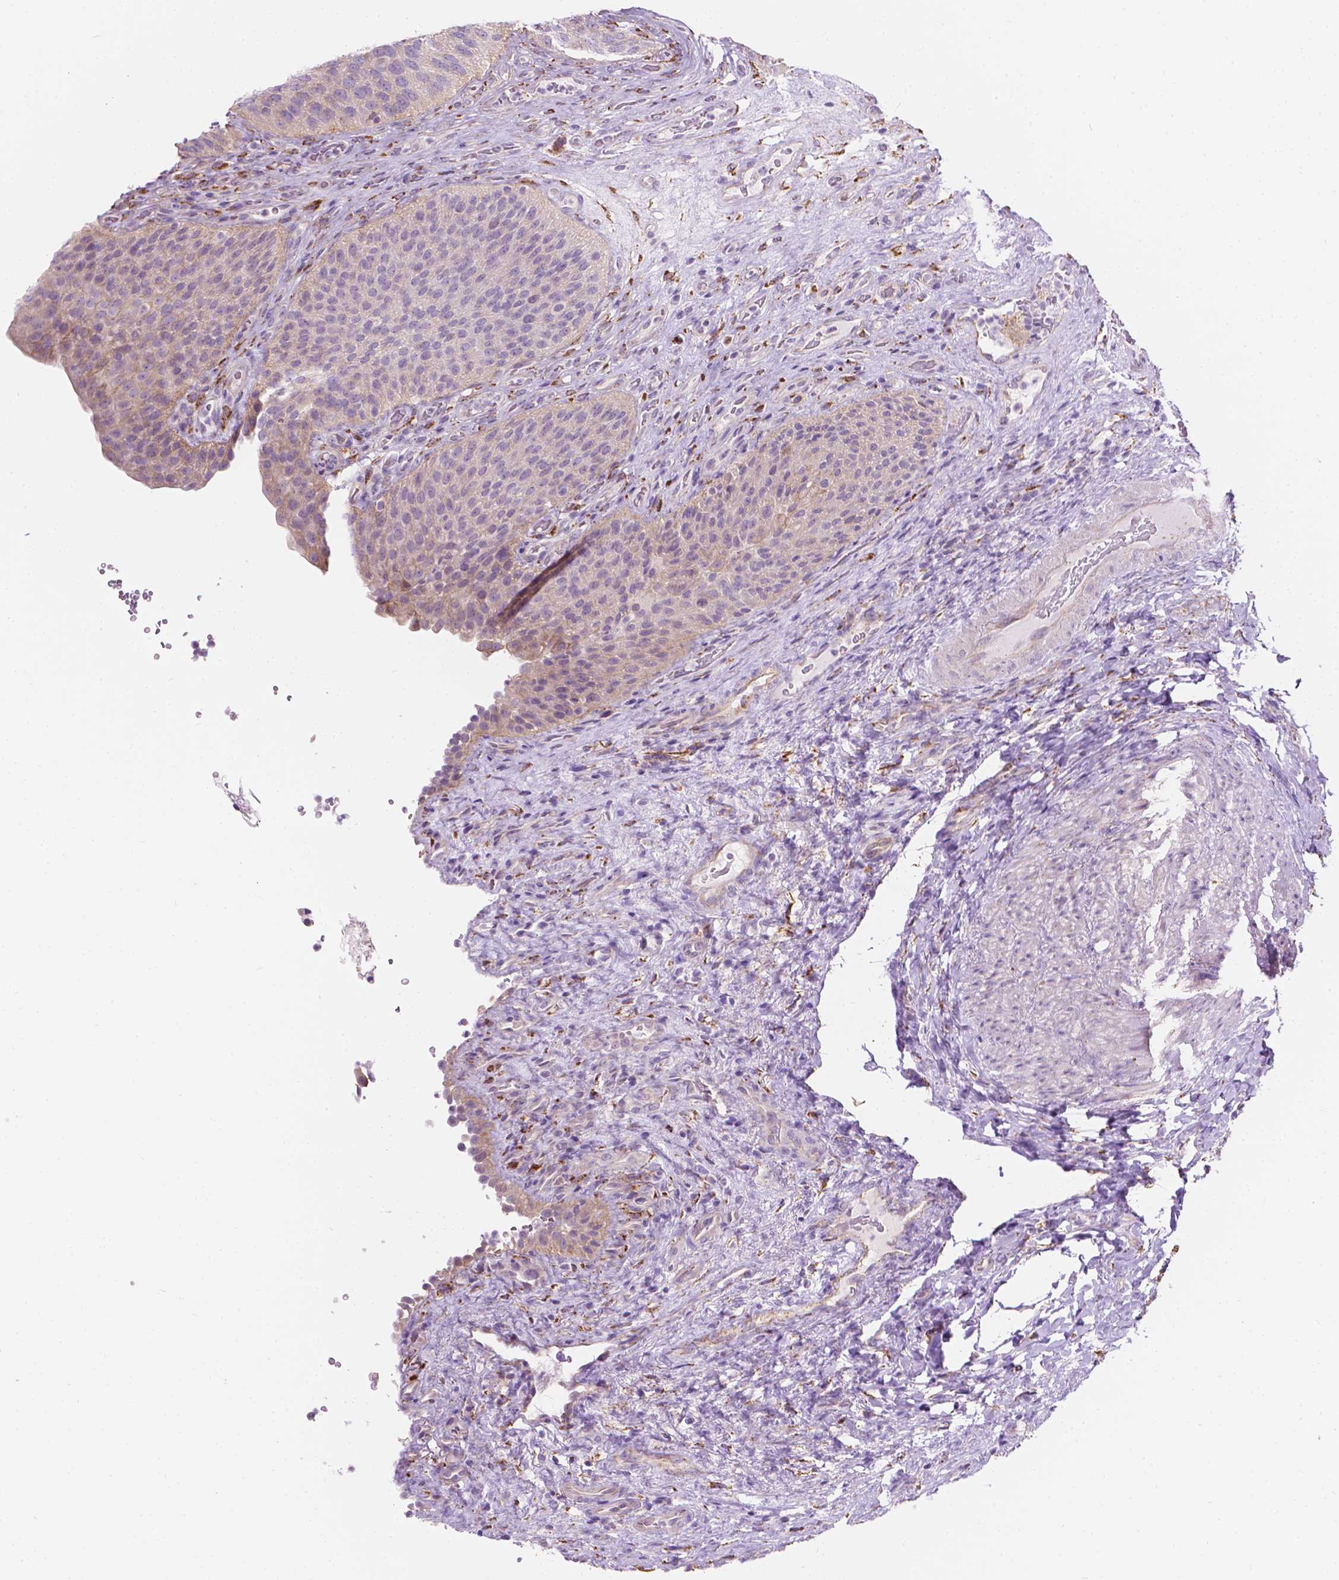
{"staining": {"intensity": "weak", "quantity": "<25%", "location": "cytoplasmic/membranous"}, "tissue": "urinary bladder", "cell_type": "Urothelial cells", "image_type": "normal", "snomed": [{"axis": "morphology", "description": "Normal tissue, NOS"}, {"axis": "topography", "description": "Urinary bladder"}, {"axis": "topography", "description": "Peripheral nerve tissue"}], "caption": "Urothelial cells are negative for protein expression in normal human urinary bladder. (DAB (3,3'-diaminobenzidine) IHC with hematoxylin counter stain).", "gene": "NOS1AP", "patient": {"sex": "male", "age": 66}}